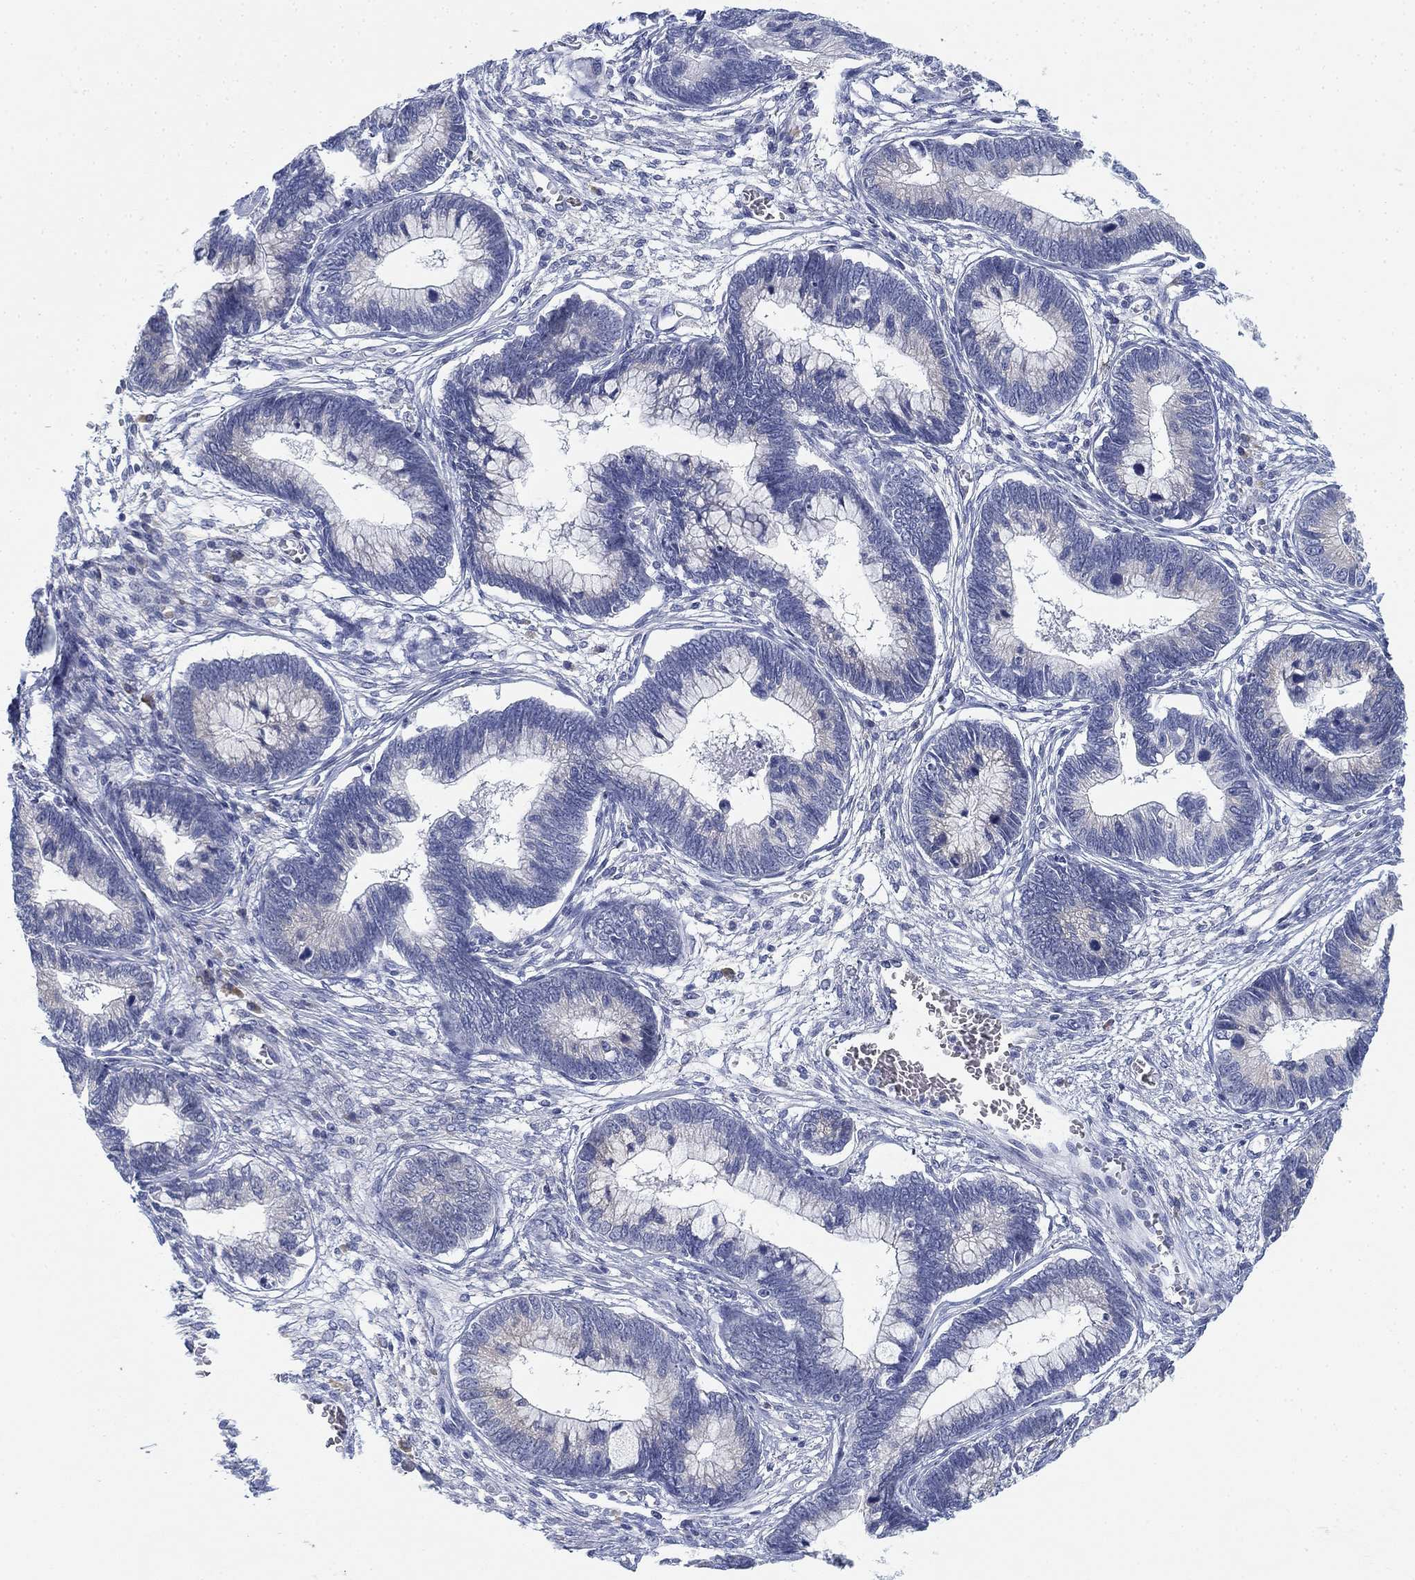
{"staining": {"intensity": "negative", "quantity": "none", "location": "none"}, "tissue": "cervical cancer", "cell_type": "Tumor cells", "image_type": "cancer", "snomed": [{"axis": "morphology", "description": "Adenocarcinoma, NOS"}, {"axis": "topography", "description": "Cervix"}], "caption": "Cervical cancer (adenocarcinoma) stained for a protein using IHC exhibits no positivity tumor cells.", "gene": "GCNA", "patient": {"sex": "female", "age": 44}}